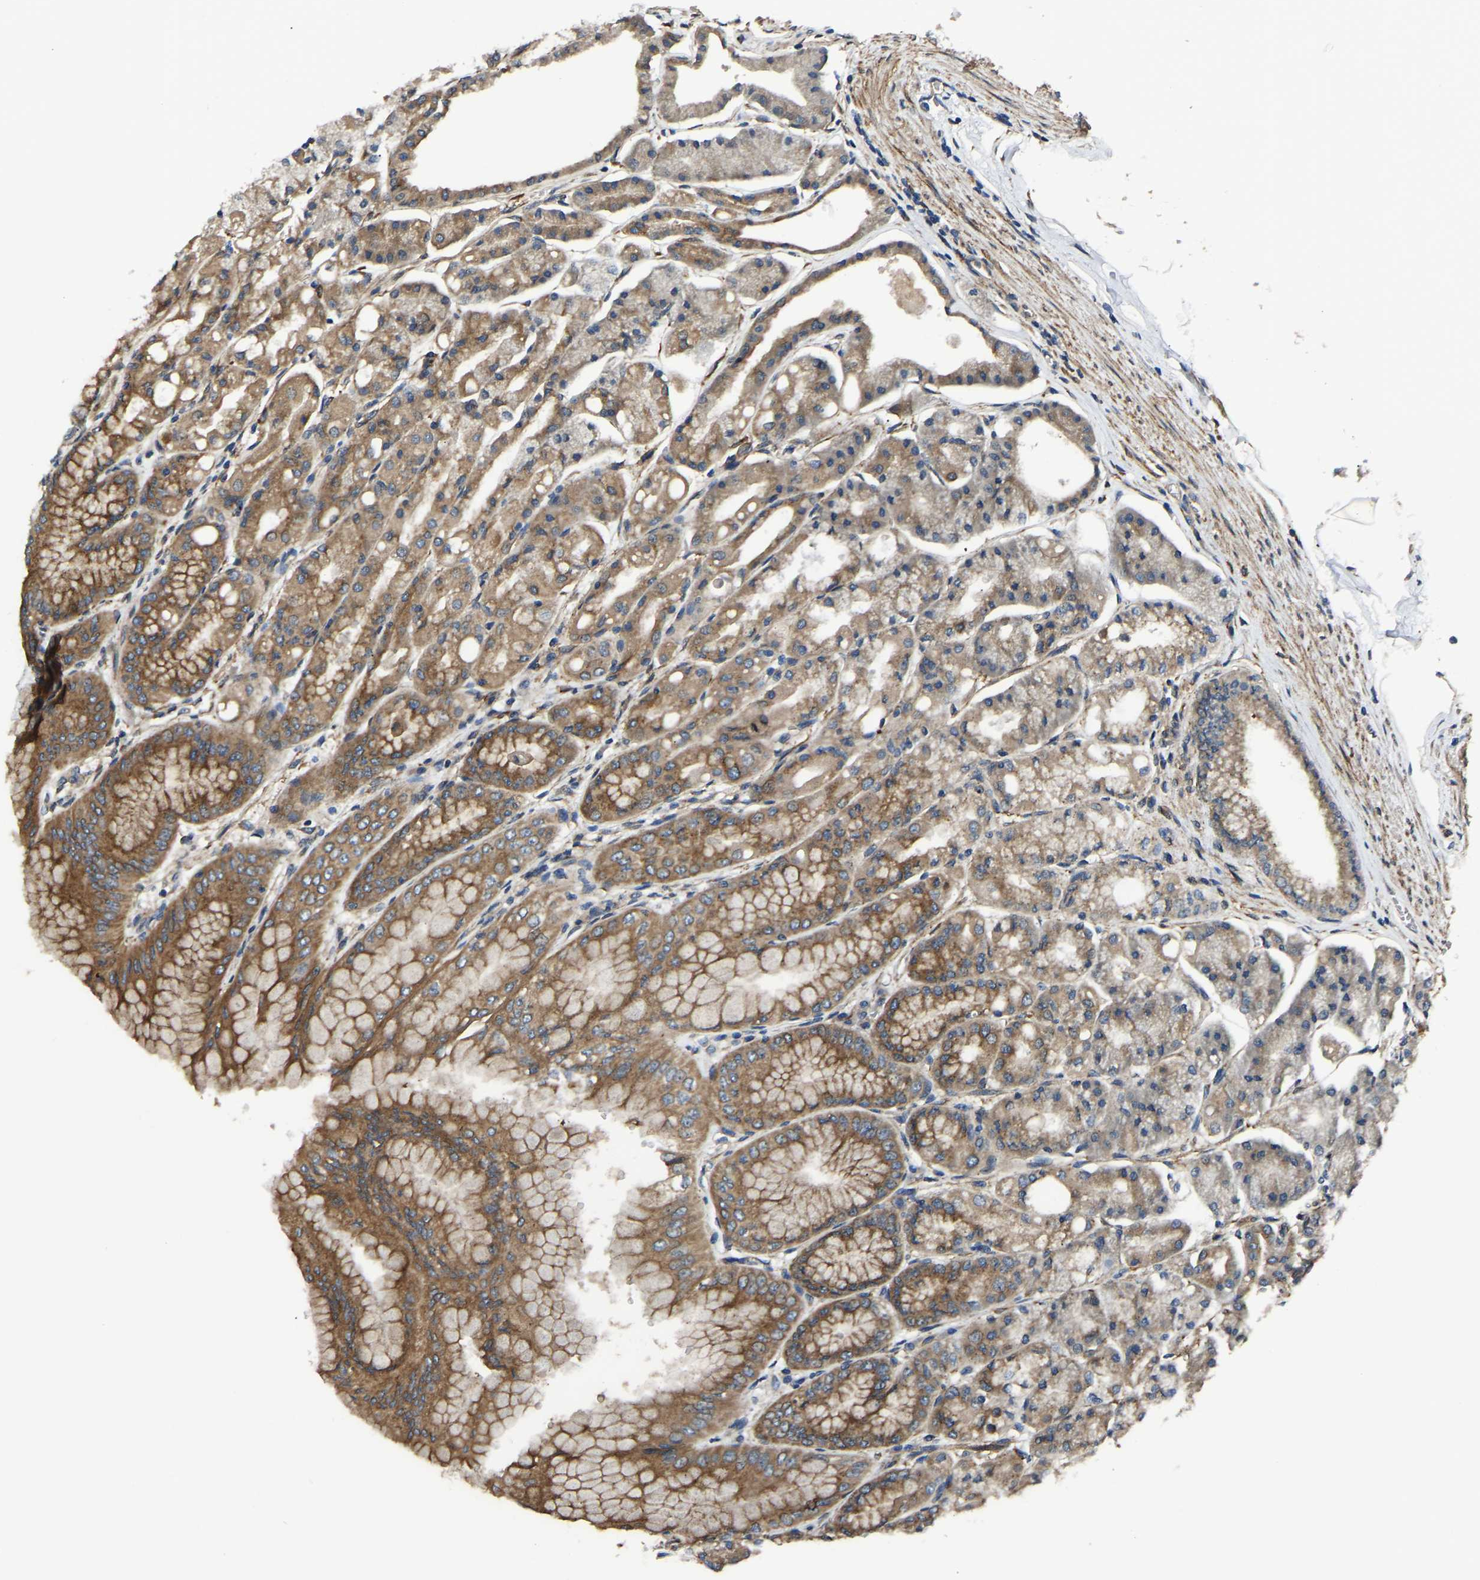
{"staining": {"intensity": "moderate", "quantity": ">75%", "location": "cytoplasmic/membranous"}, "tissue": "stomach", "cell_type": "Glandular cells", "image_type": "normal", "snomed": [{"axis": "morphology", "description": "Normal tissue, NOS"}, {"axis": "topography", "description": "Stomach, lower"}], "caption": "Immunohistochemistry (IHC) histopathology image of benign stomach stained for a protein (brown), which shows medium levels of moderate cytoplasmic/membranous staining in approximately >75% of glandular cells.", "gene": "ARL6IP5", "patient": {"sex": "male", "age": 71}}